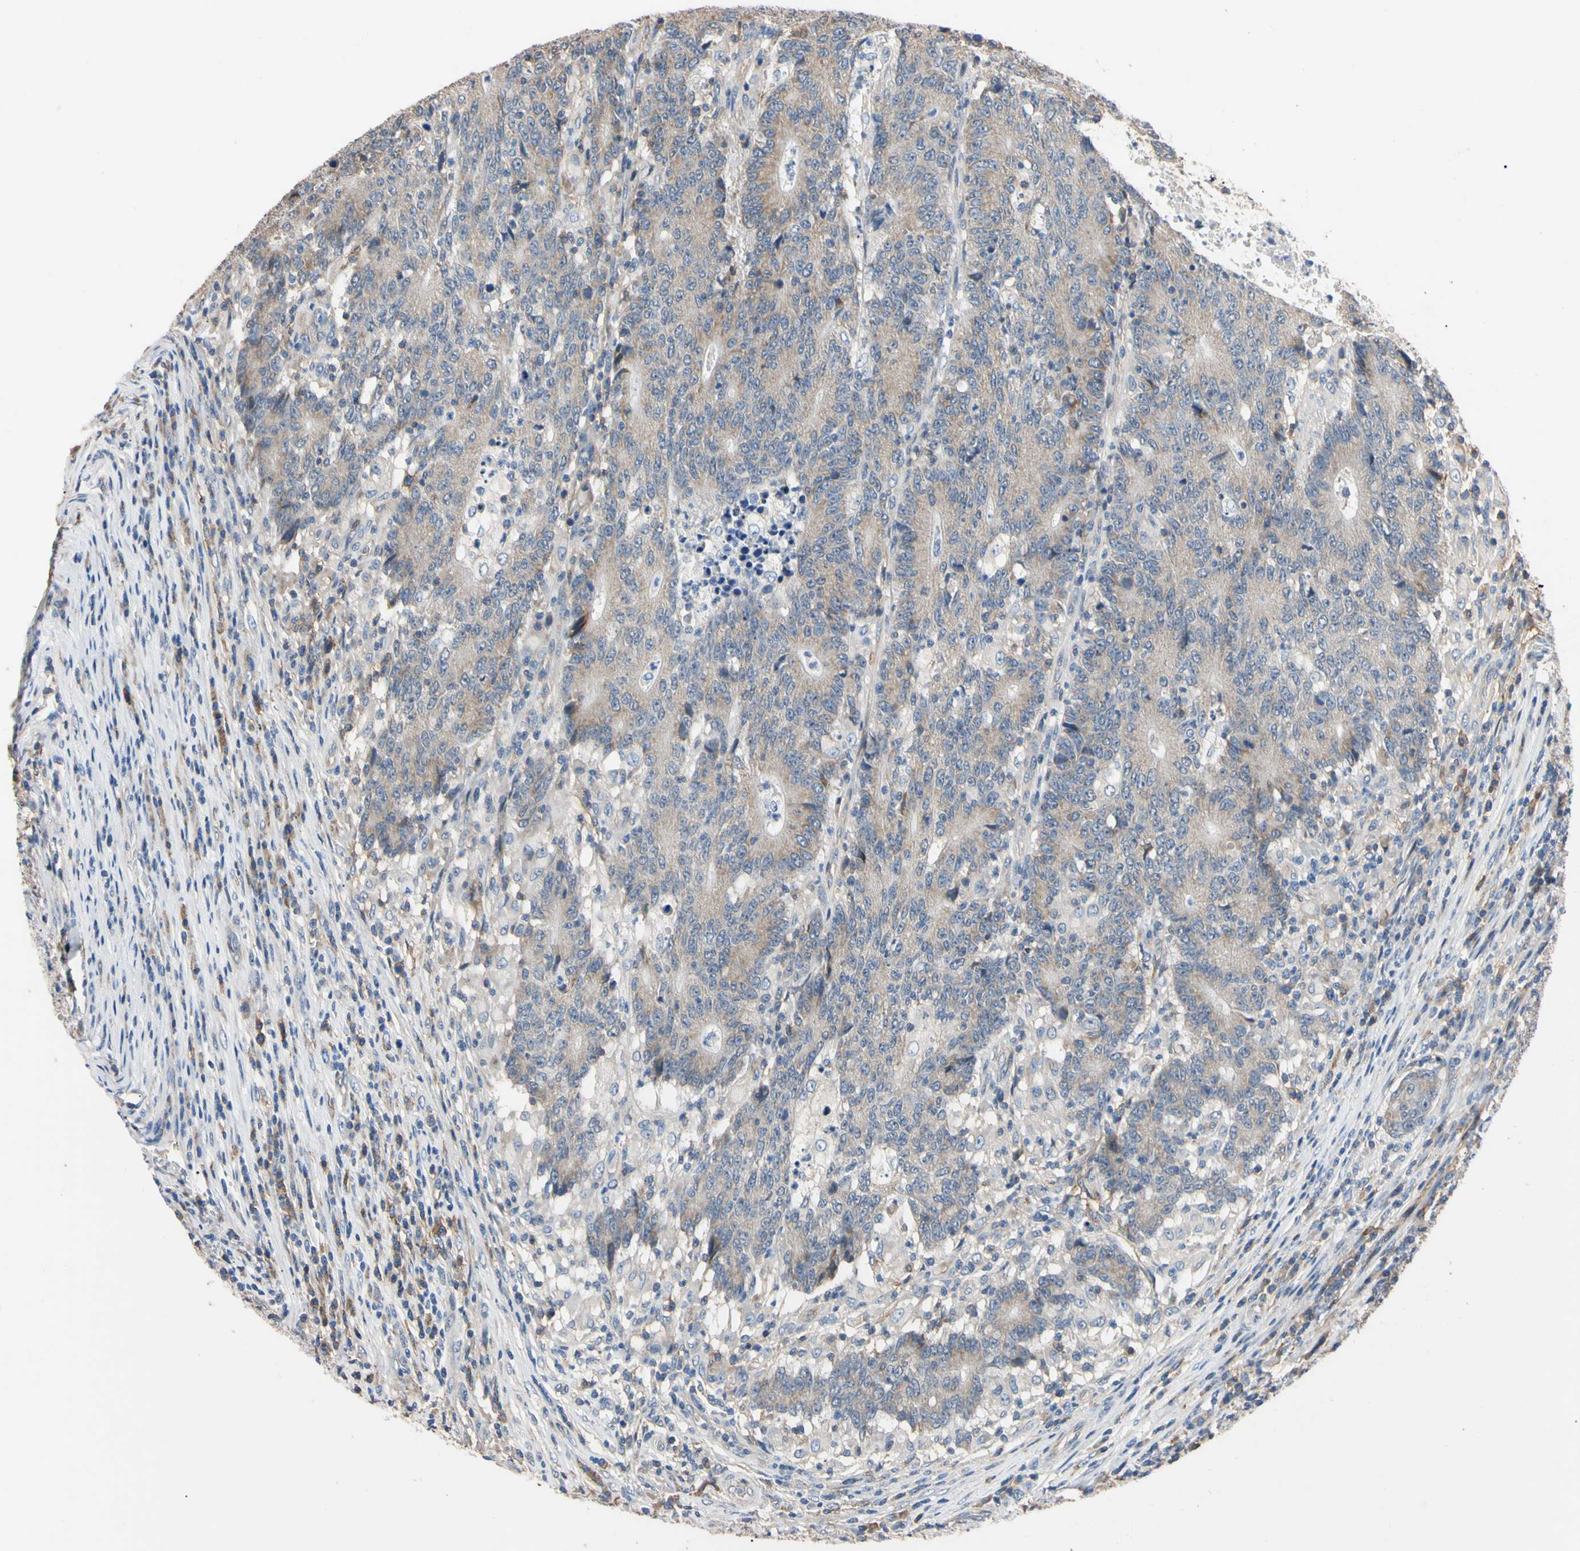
{"staining": {"intensity": "weak", "quantity": ">75%", "location": "cytoplasmic/membranous"}, "tissue": "colorectal cancer", "cell_type": "Tumor cells", "image_type": "cancer", "snomed": [{"axis": "morphology", "description": "Normal tissue, NOS"}, {"axis": "morphology", "description": "Adenocarcinoma, NOS"}, {"axis": "topography", "description": "Colon"}], "caption": "A low amount of weak cytoplasmic/membranous staining is appreciated in approximately >75% of tumor cells in colorectal cancer tissue.", "gene": "PNKD", "patient": {"sex": "female", "age": 75}}